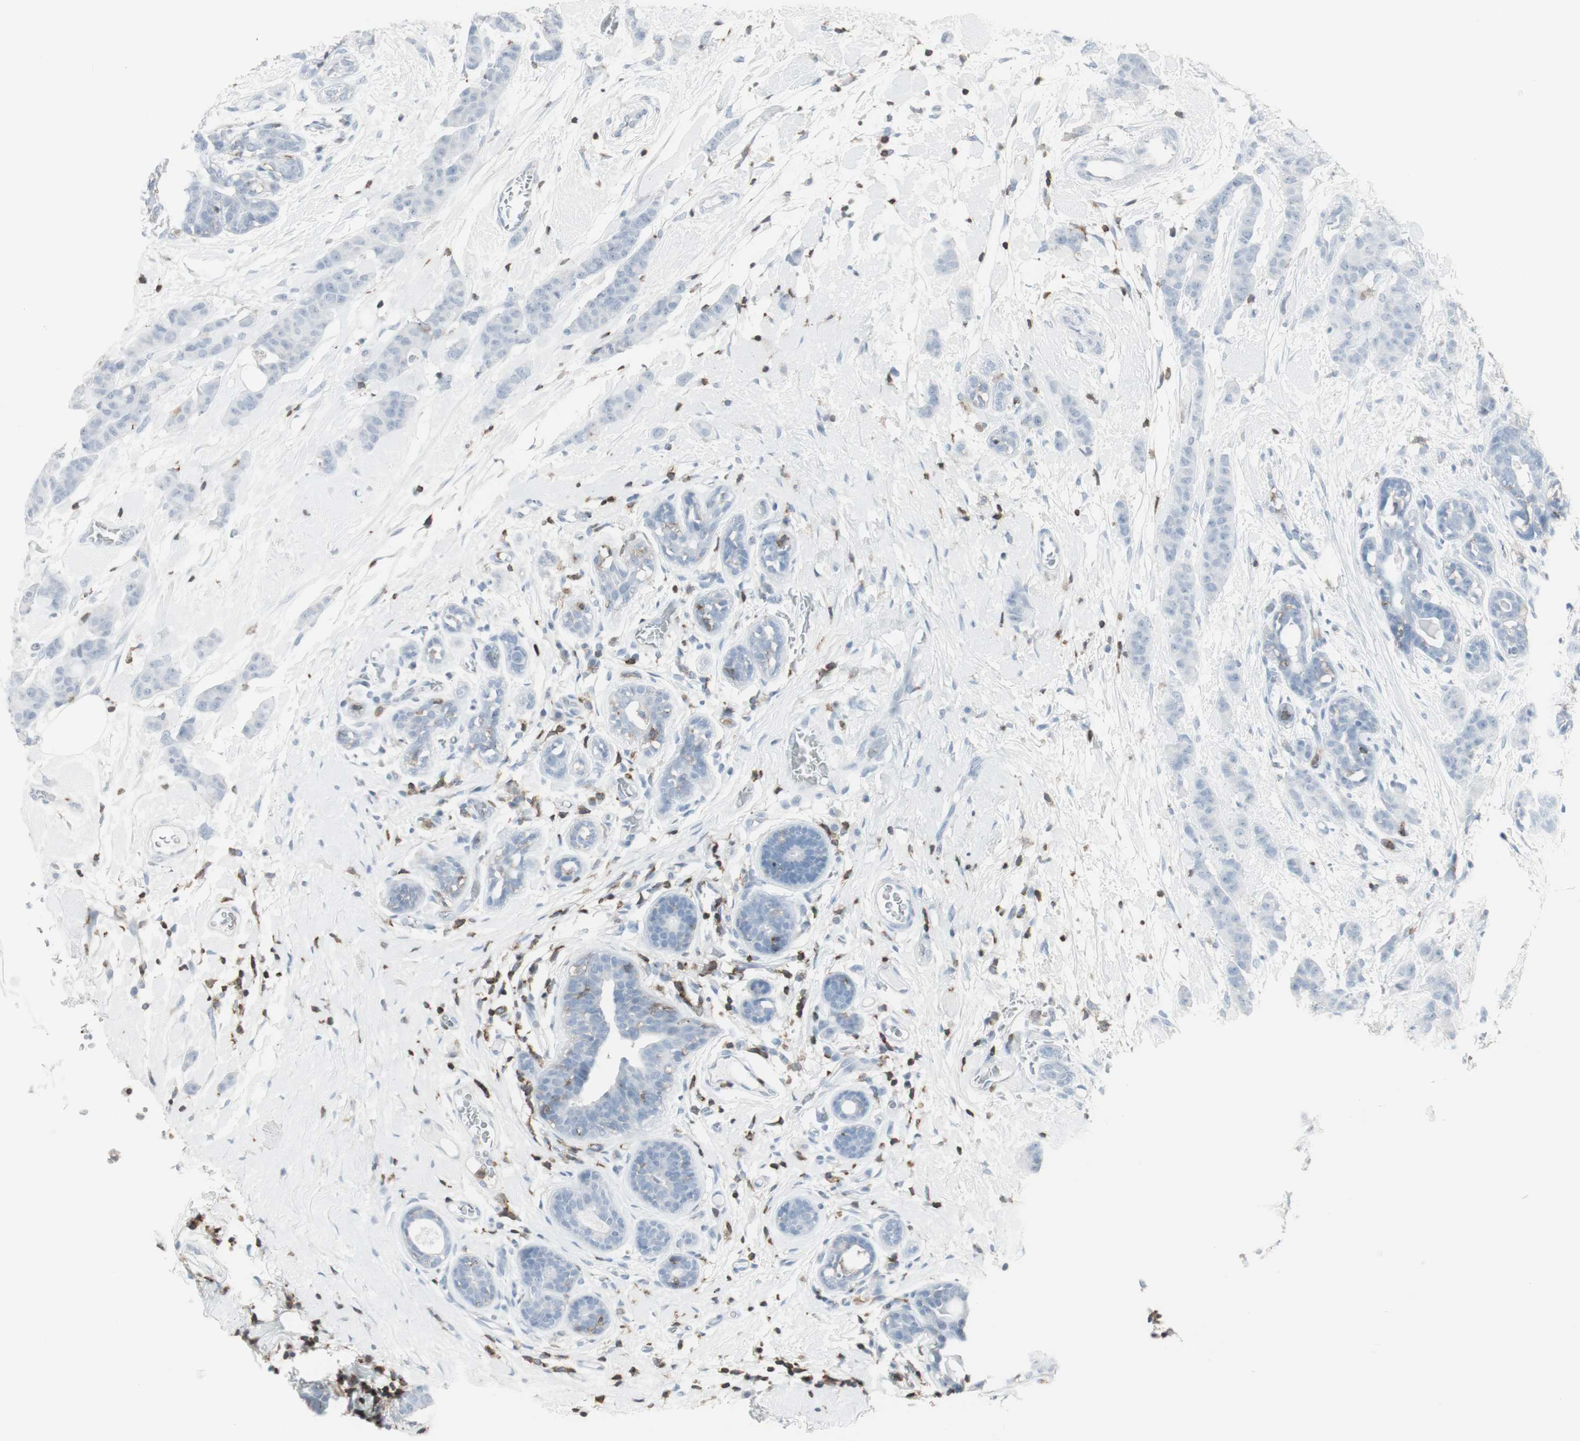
{"staining": {"intensity": "negative", "quantity": "none", "location": "none"}, "tissue": "breast cancer", "cell_type": "Tumor cells", "image_type": "cancer", "snomed": [{"axis": "morphology", "description": "Normal tissue, NOS"}, {"axis": "morphology", "description": "Duct carcinoma"}, {"axis": "topography", "description": "Breast"}], "caption": "High power microscopy photomicrograph of an immunohistochemistry micrograph of breast cancer (intraductal carcinoma), revealing no significant expression in tumor cells.", "gene": "NRG1", "patient": {"sex": "female", "age": 40}}